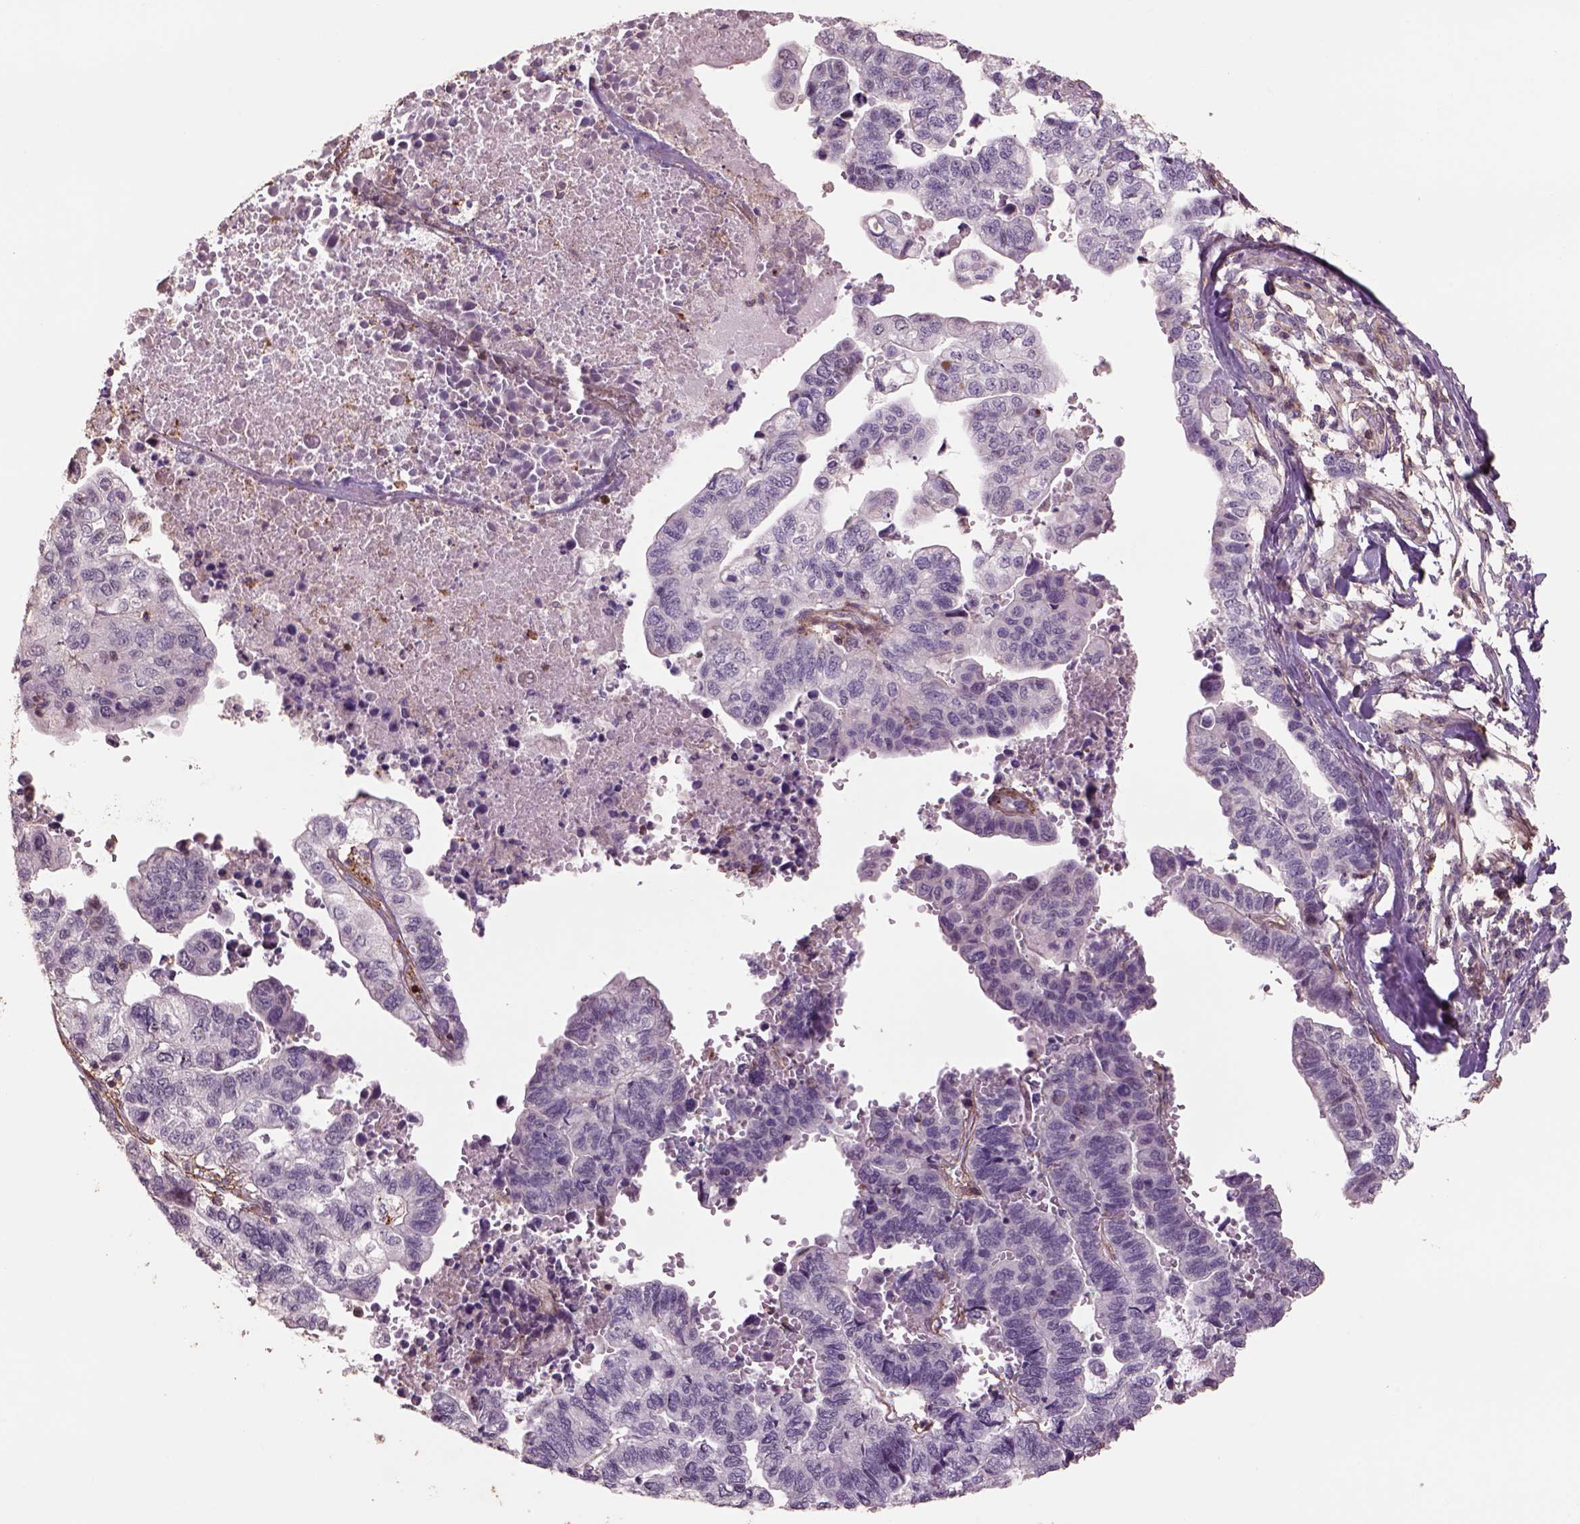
{"staining": {"intensity": "negative", "quantity": "none", "location": "none"}, "tissue": "stomach cancer", "cell_type": "Tumor cells", "image_type": "cancer", "snomed": [{"axis": "morphology", "description": "Adenocarcinoma, NOS"}, {"axis": "topography", "description": "Stomach, upper"}], "caption": "Protein analysis of stomach cancer (adenocarcinoma) displays no significant staining in tumor cells.", "gene": "LIN7A", "patient": {"sex": "female", "age": 67}}